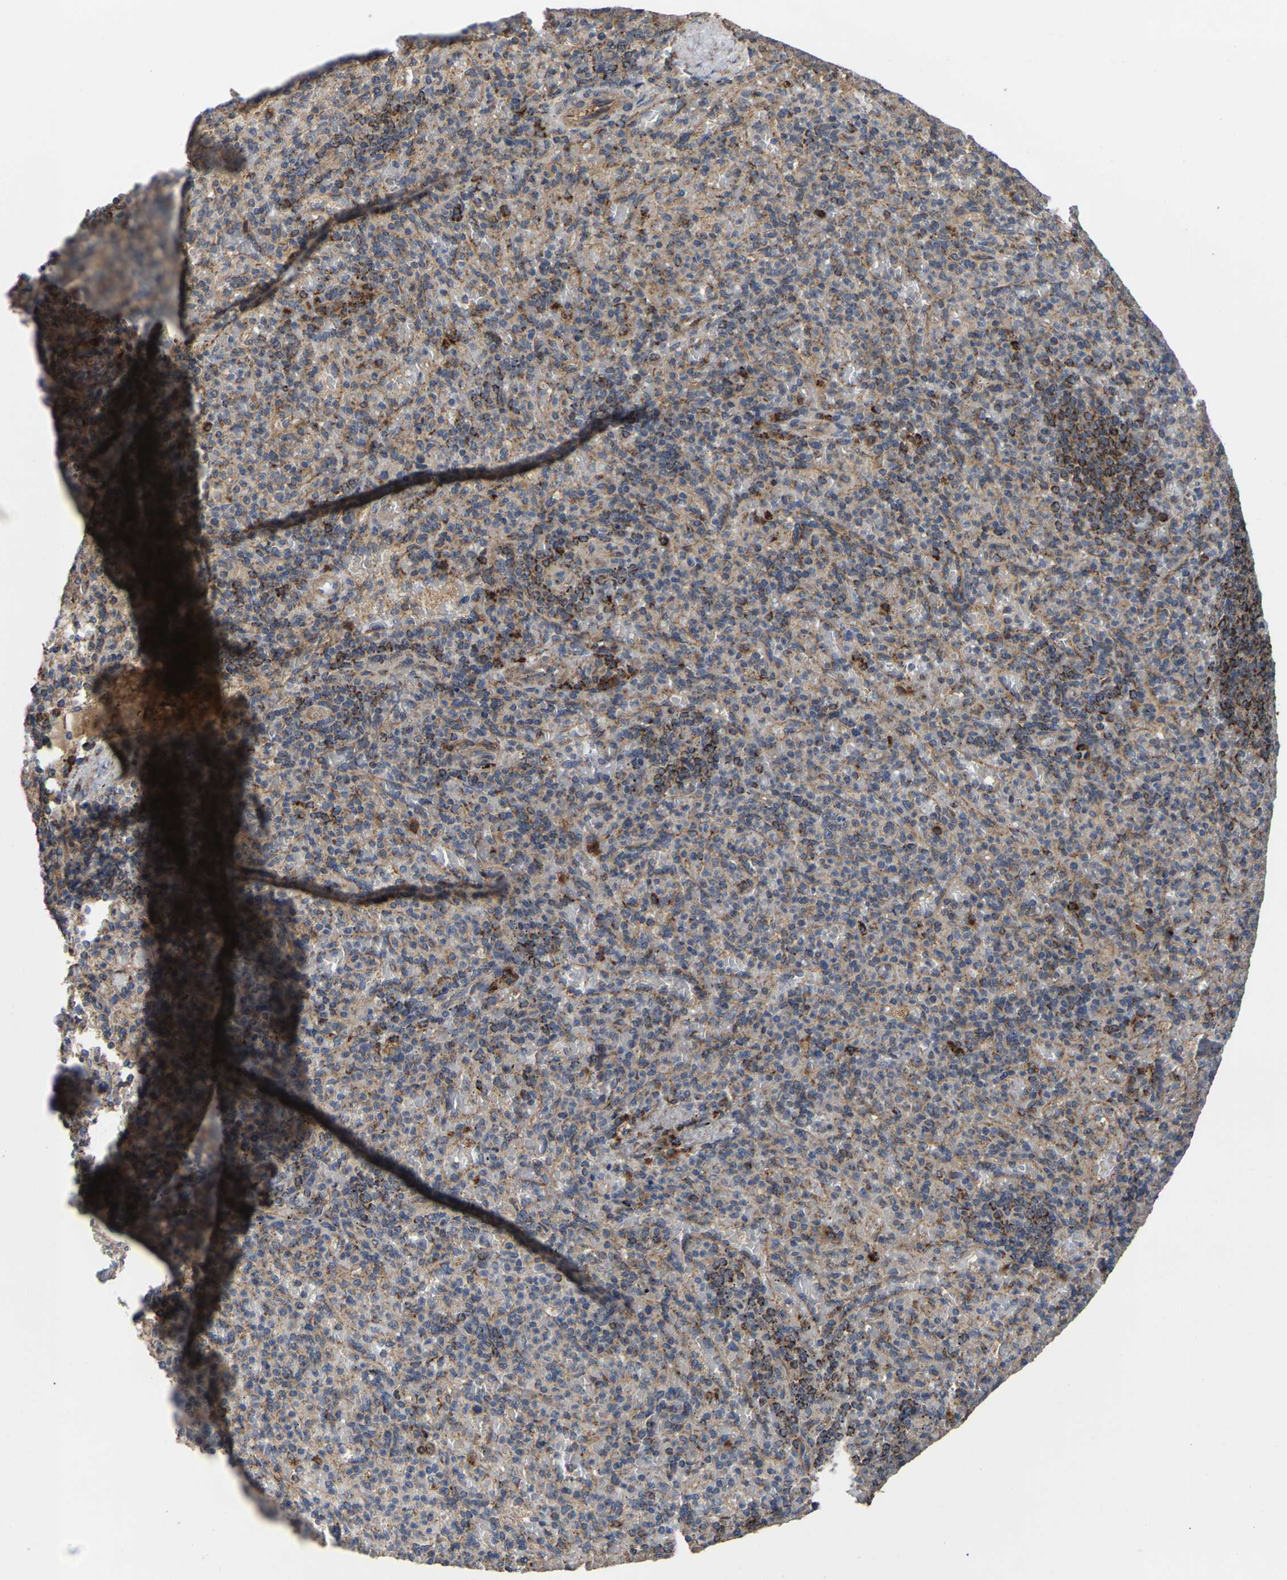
{"staining": {"intensity": "weak", "quantity": ">75%", "location": "cytoplasmic/membranous"}, "tissue": "spleen", "cell_type": "Cells in red pulp", "image_type": "normal", "snomed": [{"axis": "morphology", "description": "Normal tissue, NOS"}, {"axis": "topography", "description": "Spleen"}], "caption": "Immunohistochemical staining of benign human spleen displays weak cytoplasmic/membranous protein positivity in about >75% of cells in red pulp. (brown staining indicates protein expression, while blue staining denotes nuclei).", "gene": "GCC1", "patient": {"sex": "female", "age": 74}}